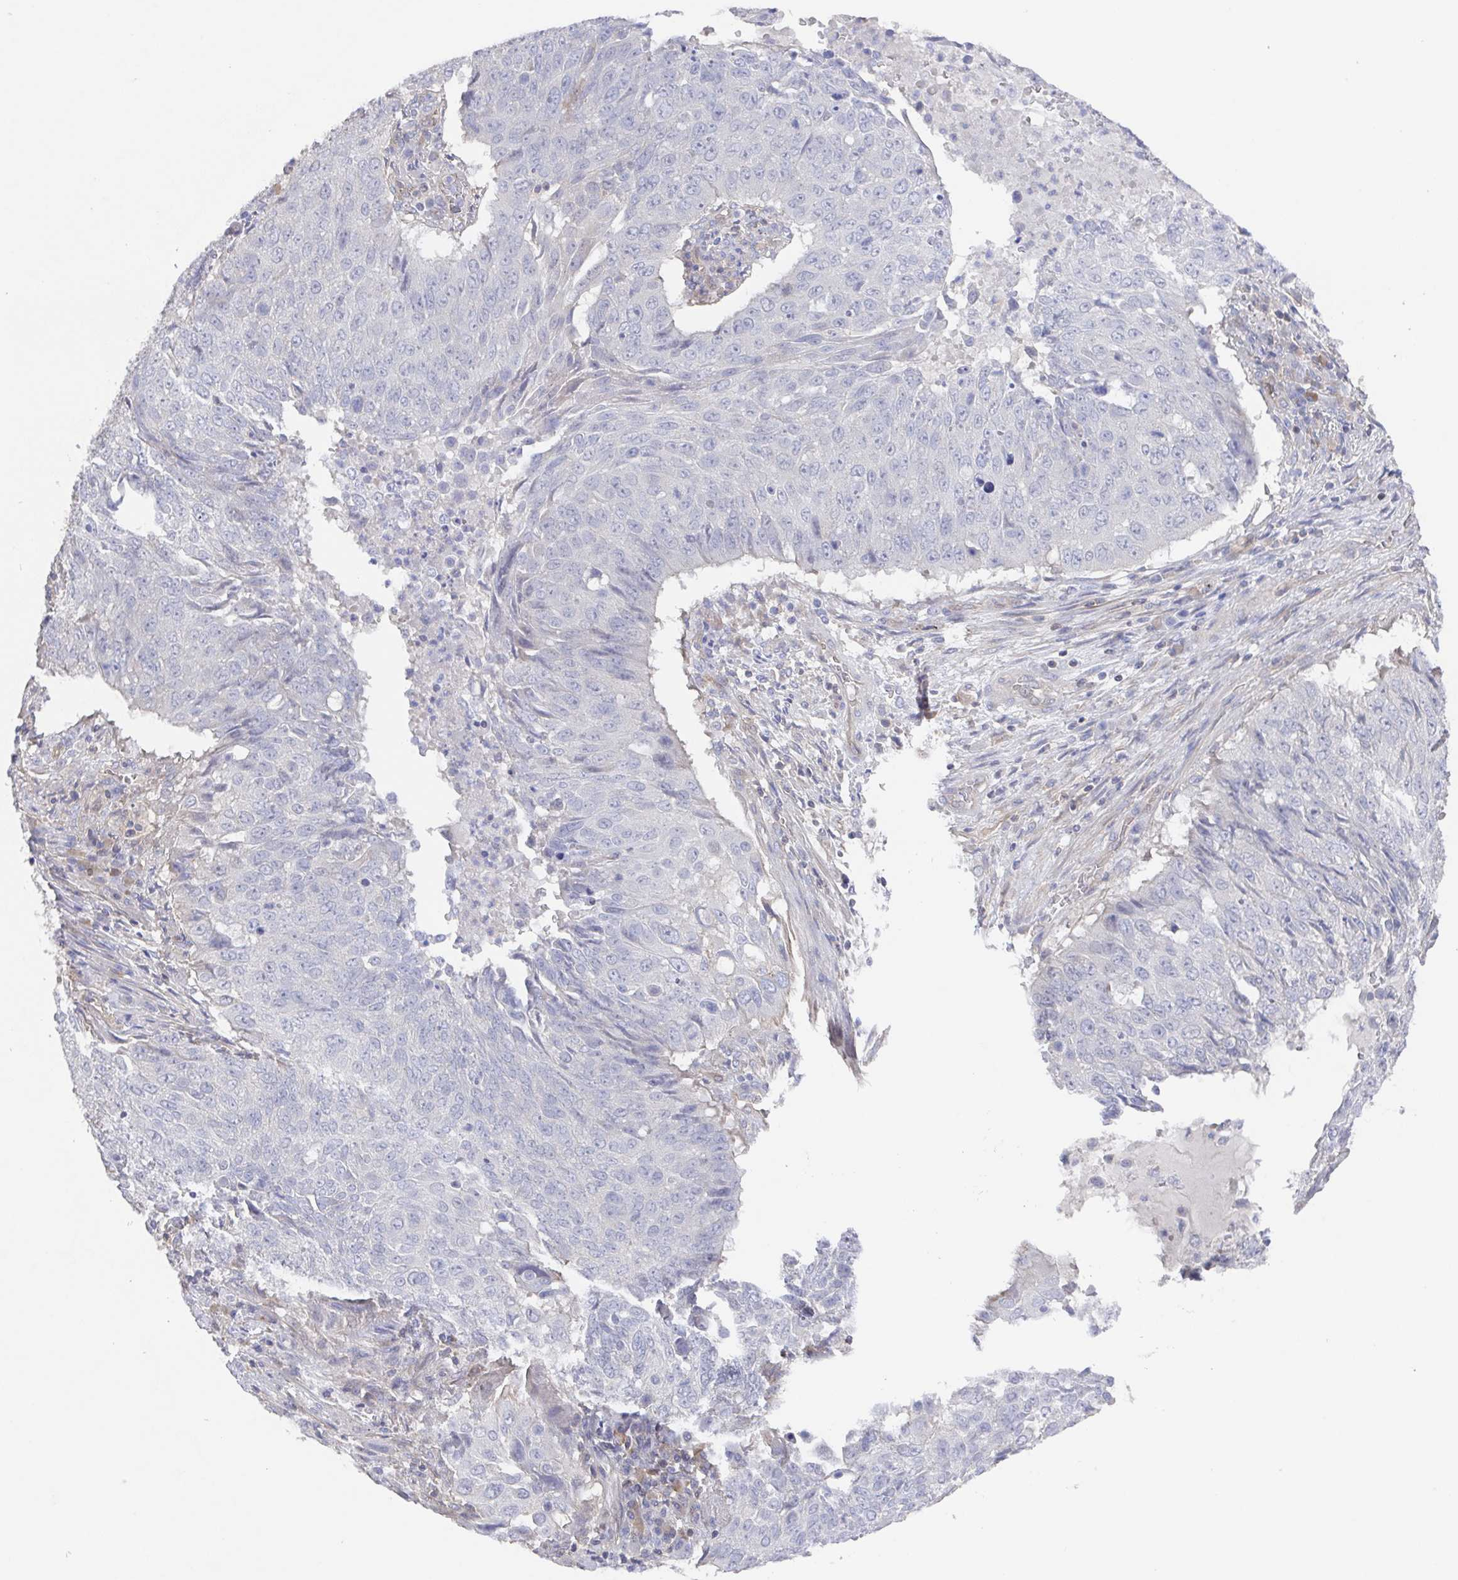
{"staining": {"intensity": "negative", "quantity": "none", "location": "none"}, "tissue": "lung cancer", "cell_type": "Tumor cells", "image_type": "cancer", "snomed": [{"axis": "morphology", "description": "Normal tissue, NOS"}, {"axis": "morphology", "description": "Squamous cell carcinoma, NOS"}, {"axis": "topography", "description": "Bronchus"}, {"axis": "topography", "description": "Lung"}], "caption": "High magnification brightfield microscopy of squamous cell carcinoma (lung) stained with DAB (3,3'-diaminobenzidine) (brown) and counterstained with hematoxylin (blue): tumor cells show no significant staining. (Brightfield microscopy of DAB (3,3'-diaminobenzidine) IHC at high magnification).", "gene": "AGFG2", "patient": {"sex": "male", "age": 64}}